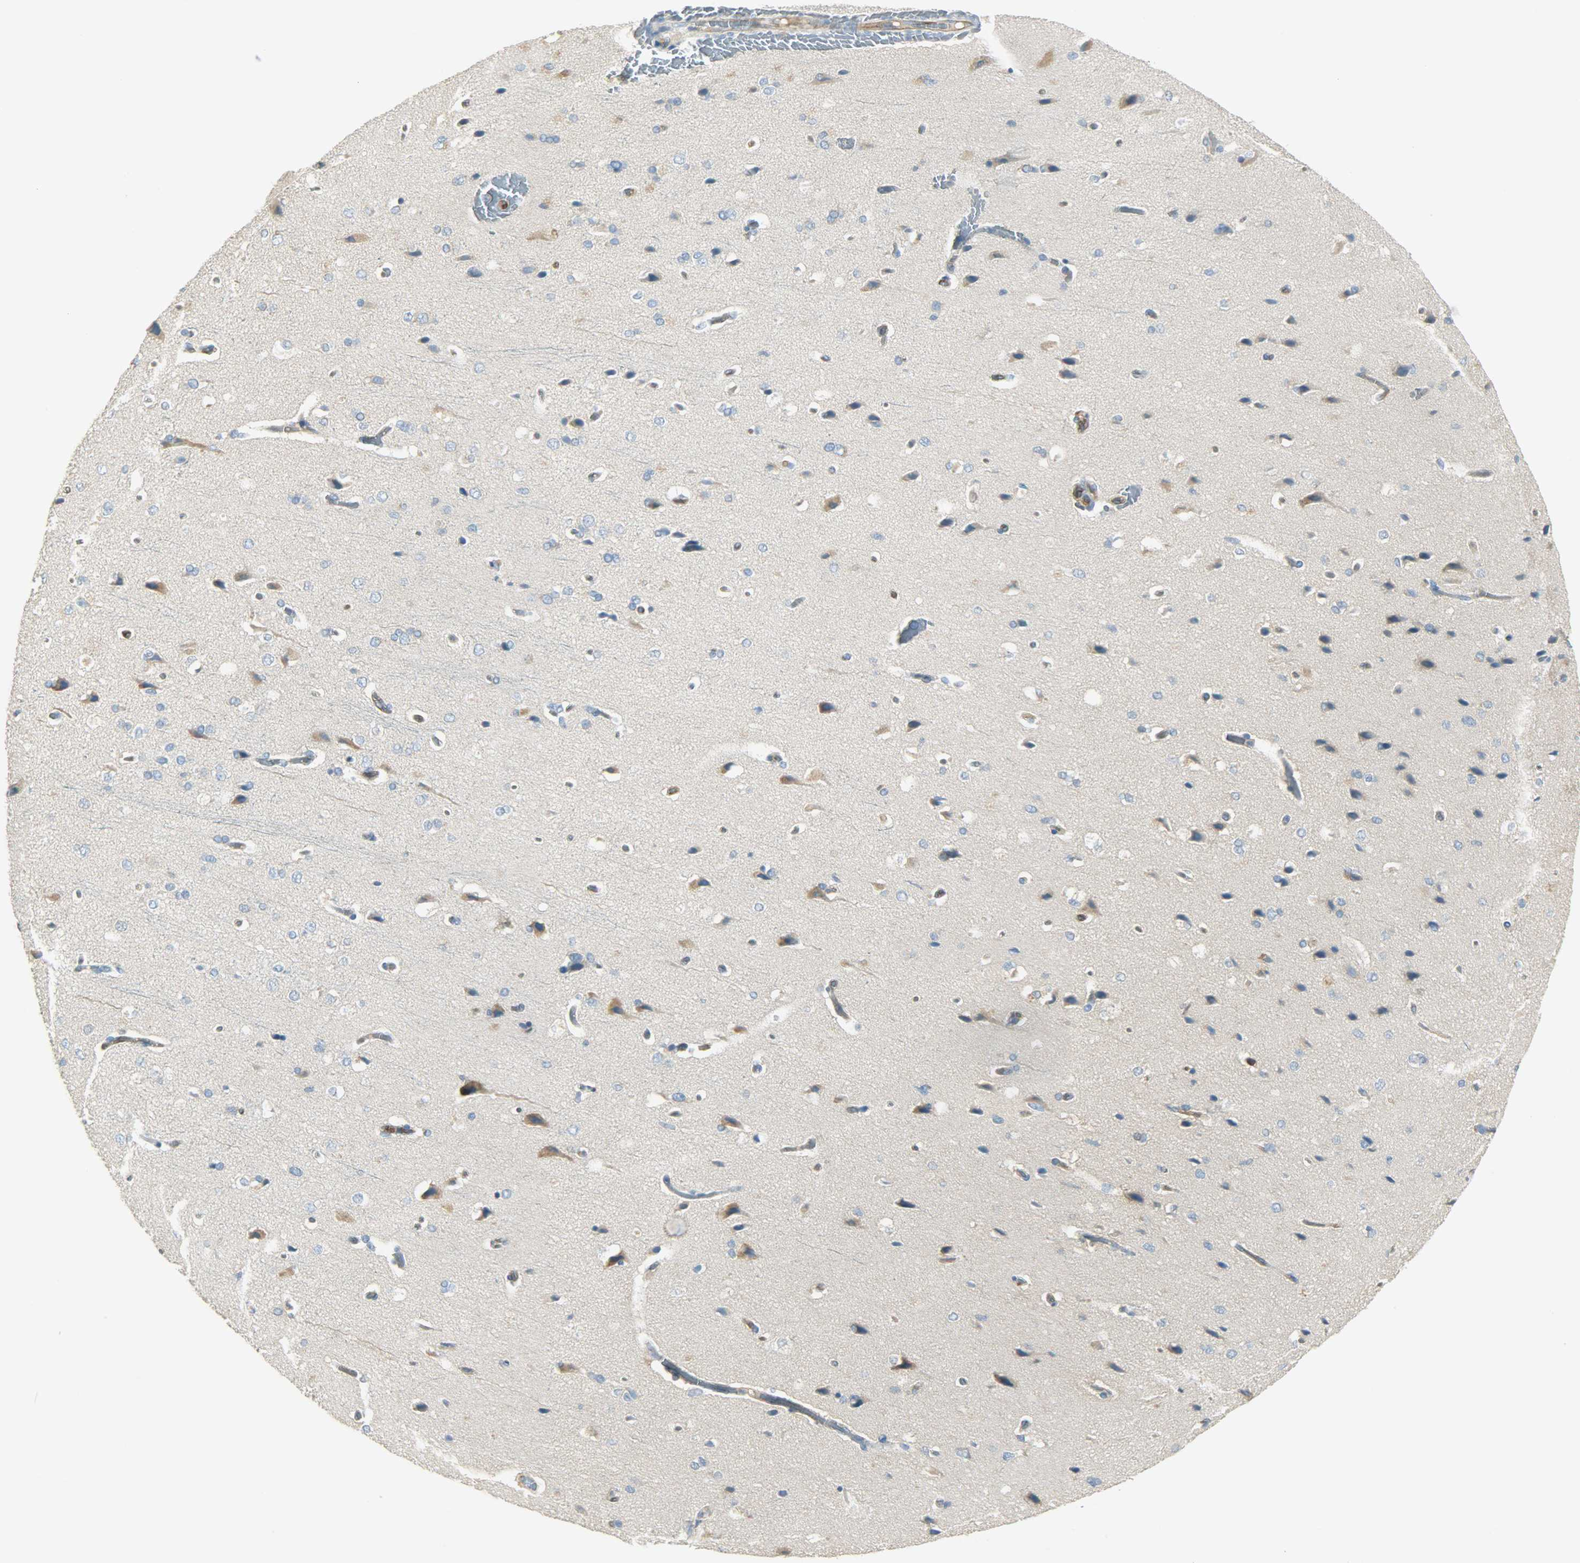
{"staining": {"intensity": "negative", "quantity": "none", "location": "none"}, "tissue": "cerebral cortex", "cell_type": "Endothelial cells", "image_type": "normal", "snomed": [{"axis": "morphology", "description": "Normal tissue, NOS"}, {"axis": "topography", "description": "Cerebral cortex"}], "caption": "This is a micrograph of immunohistochemistry staining of normal cerebral cortex, which shows no staining in endothelial cells. Brightfield microscopy of immunohistochemistry stained with DAB (brown) and hematoxylin (blue), captured at high magnification.", "gene": "WARS1", "patient": {"sex": "male", "age": 62}}